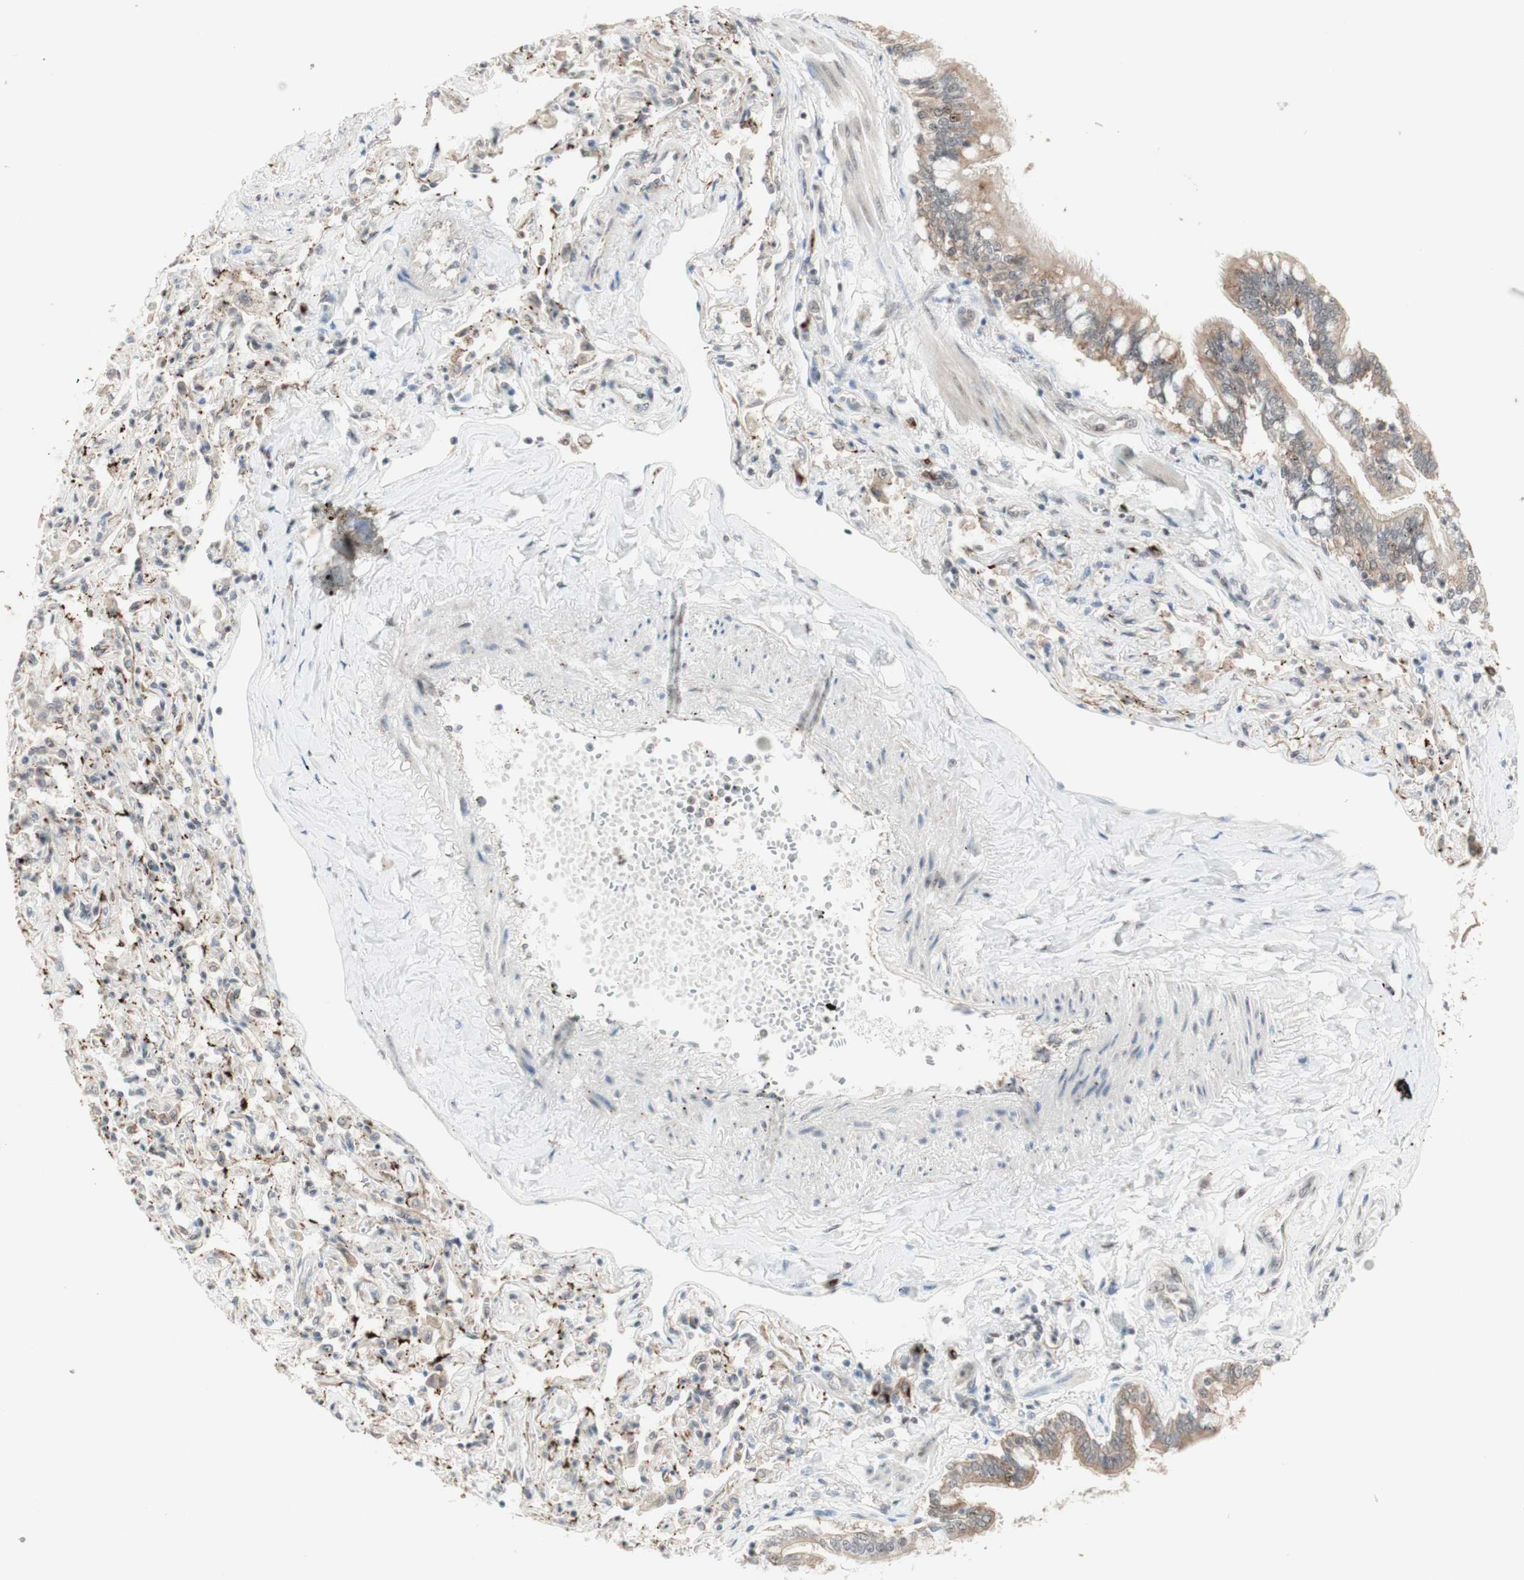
{"staining": {"intensity": "moderate", "quantity": ">75%", "location": "cytoplasmic/membranous"}, "tissue": "bronchus", "cell_type": "Respiratory epithelial cells", "image_type": "normal", "snomed": [{"axis": "morphology", "description": "Normal tissue, NOS"}, {"axis": "topography", "description": "Bronchus"}, {"axis": "topography", "description": "Lung"}], "caption": "This histopathology image displays immunohistochemistry staining of normal bronchus, with medium moderate cytoplasmic/membranous positivity in about >75% of respiratory epithelial cells.", "gene": "CYLD", "patient": {"sex": "male", "age": 64}}